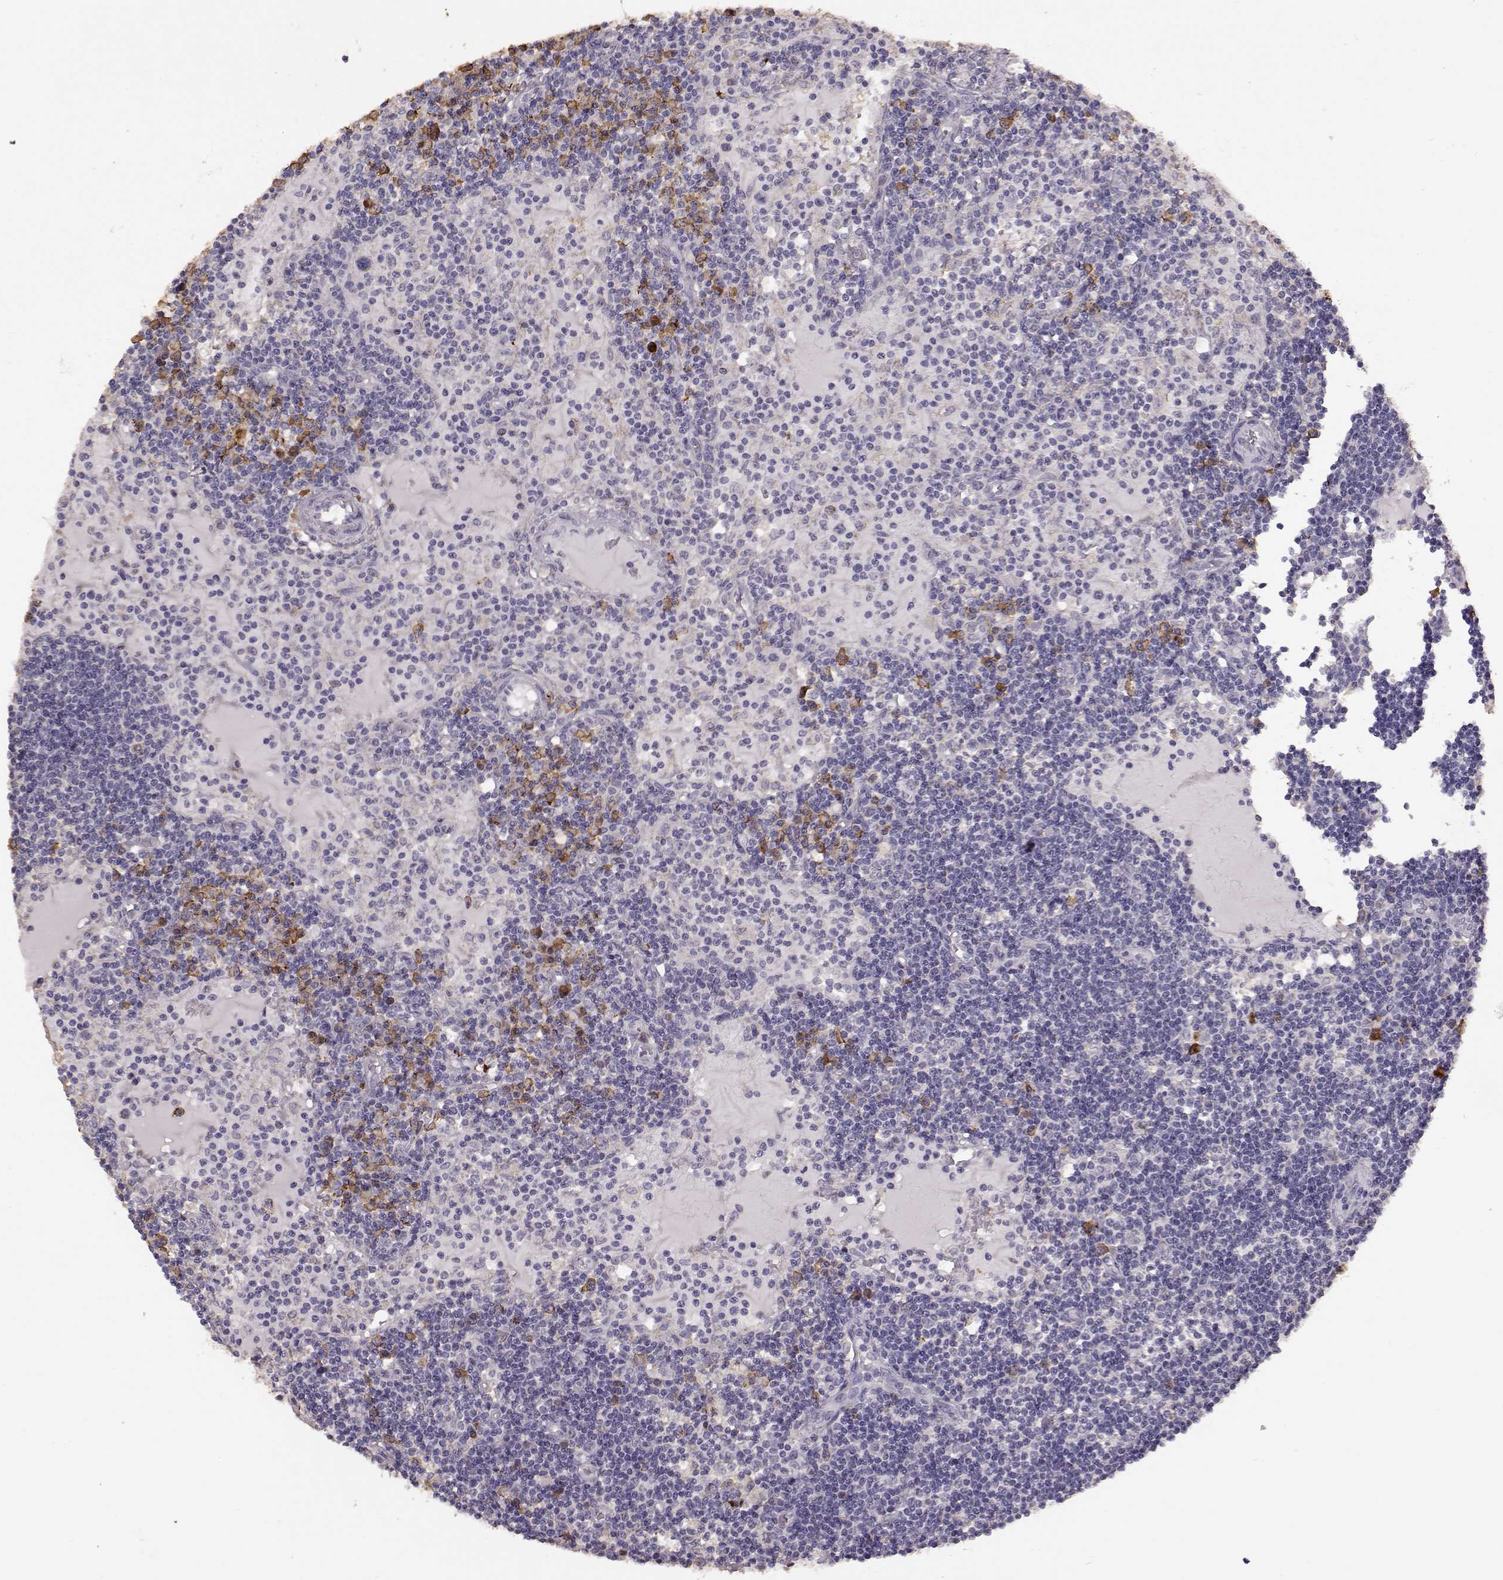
{"staining": {"intensity": "negative", "quantity": "none", "location": "none"}, "tissue": "lymph node", "cell_type": "Germinal center cells", "image_type": "normal", "snomed": [{"axis": "morphology", "description": "Normal tissue, NOS"}, {"axis": "topography", "description": "Lymph node"}], "caption": "IHC histopathology image of normal lymph node: lymph node stained with DAB displays no significant protein expression in germinal center cells.", "gene": "GABRG3", "patient": {"sex": "female", "age": 72}}